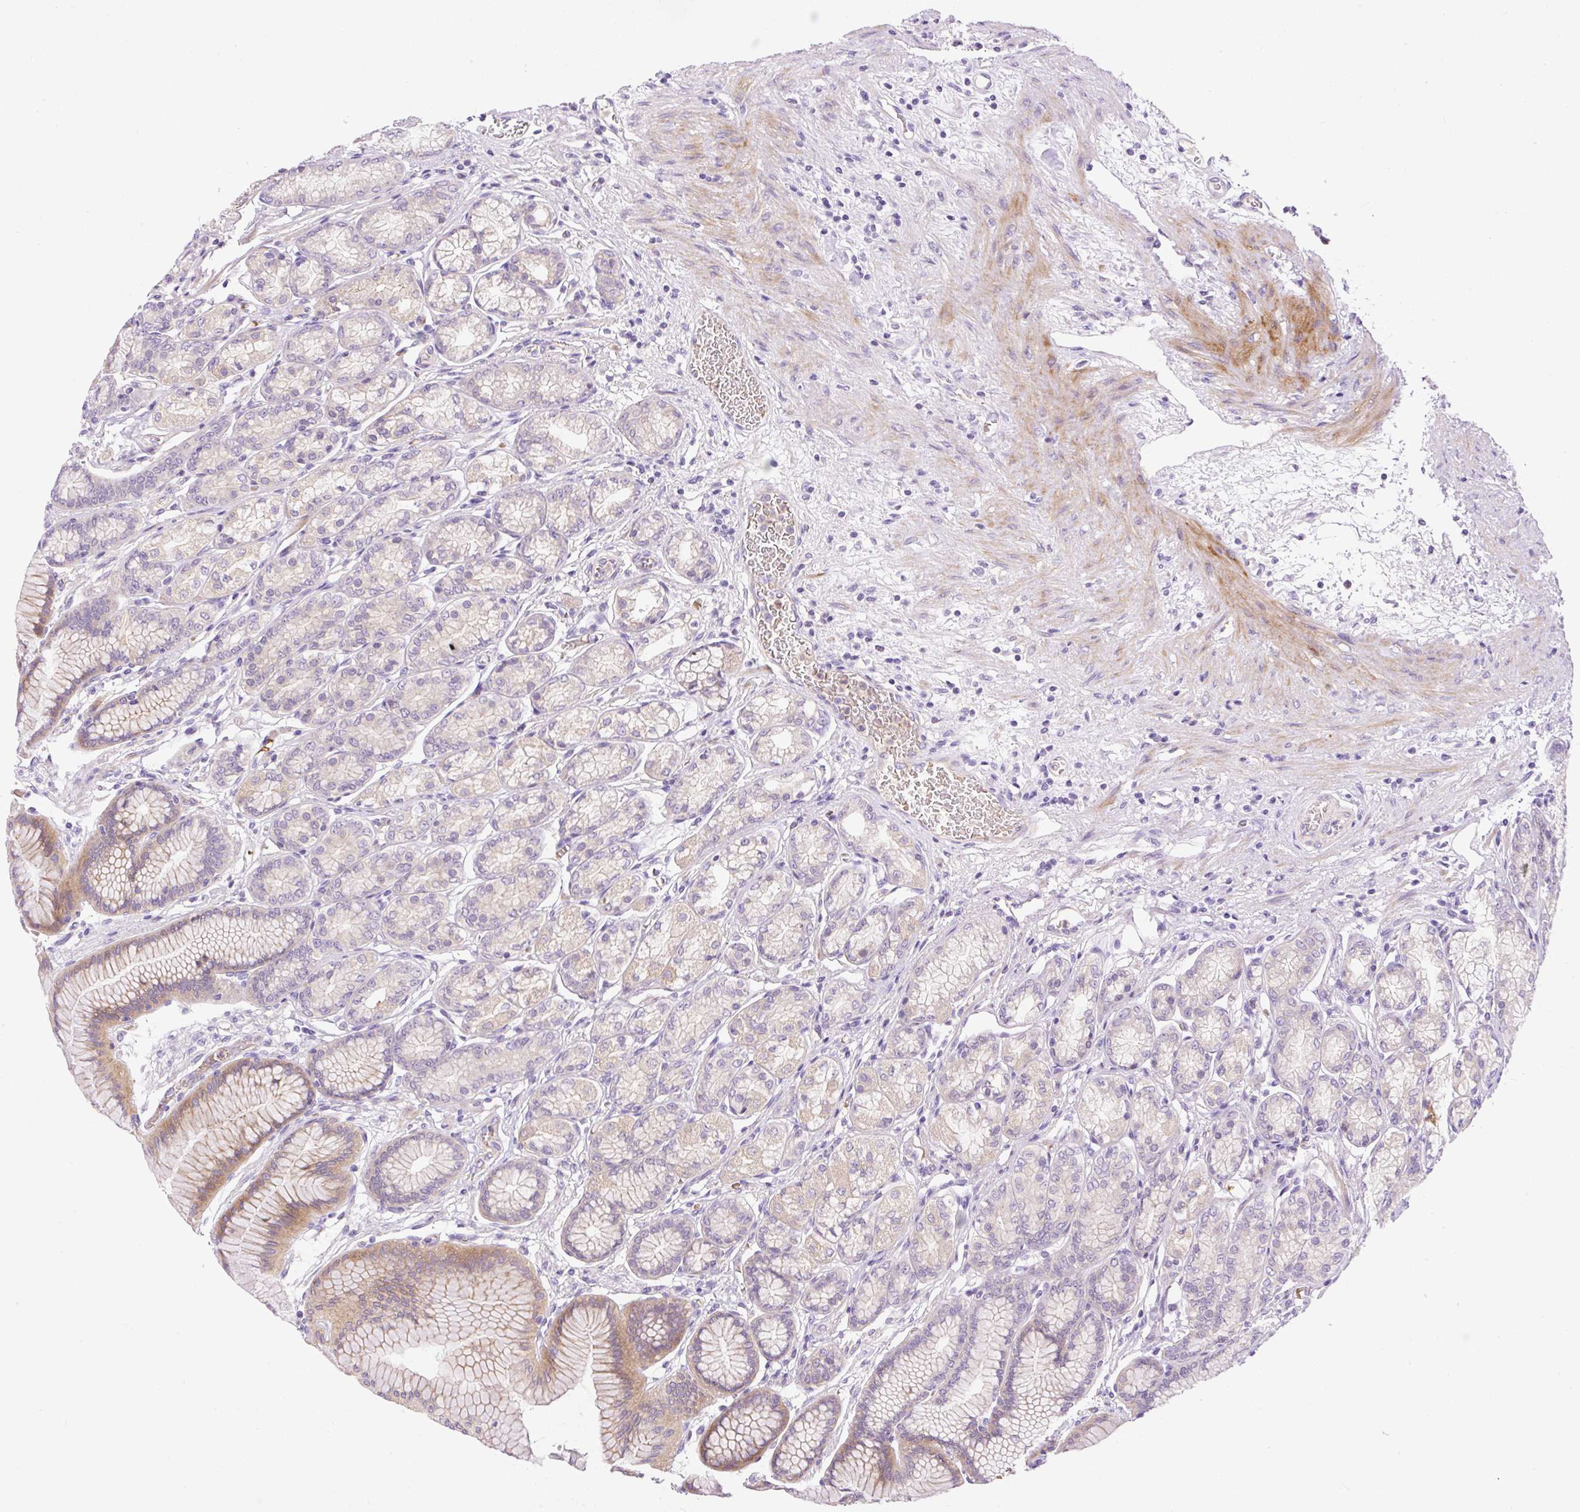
{"staining": {"intensity": "moderate", "quantity": "25%-75%", "location": "cytoplasmic/membranous"}, "tissue": "stomach", "cell_type": "Glandular cells", "image_type": "normal", "snomed": [{"axis": "morphology", "description": "Normal tissue, NOS"}, {"axis": "morphology", "description": "Adenocarcinoma, NOS"}, {"axis": "morphology", "description": "Adenocarcinoma, High grade"}, {"axis": "topography", "description": "Stomach, upper"}, {"axis": "topography", "description": "Stomach"}], "caption": "The immunohistochemical stain shows moderate cytoplasmic/membranous positivity in glandular cells of normal stomach.", "gene": "LHFPL5", "patient": {"sex": "female", "age": 65}}